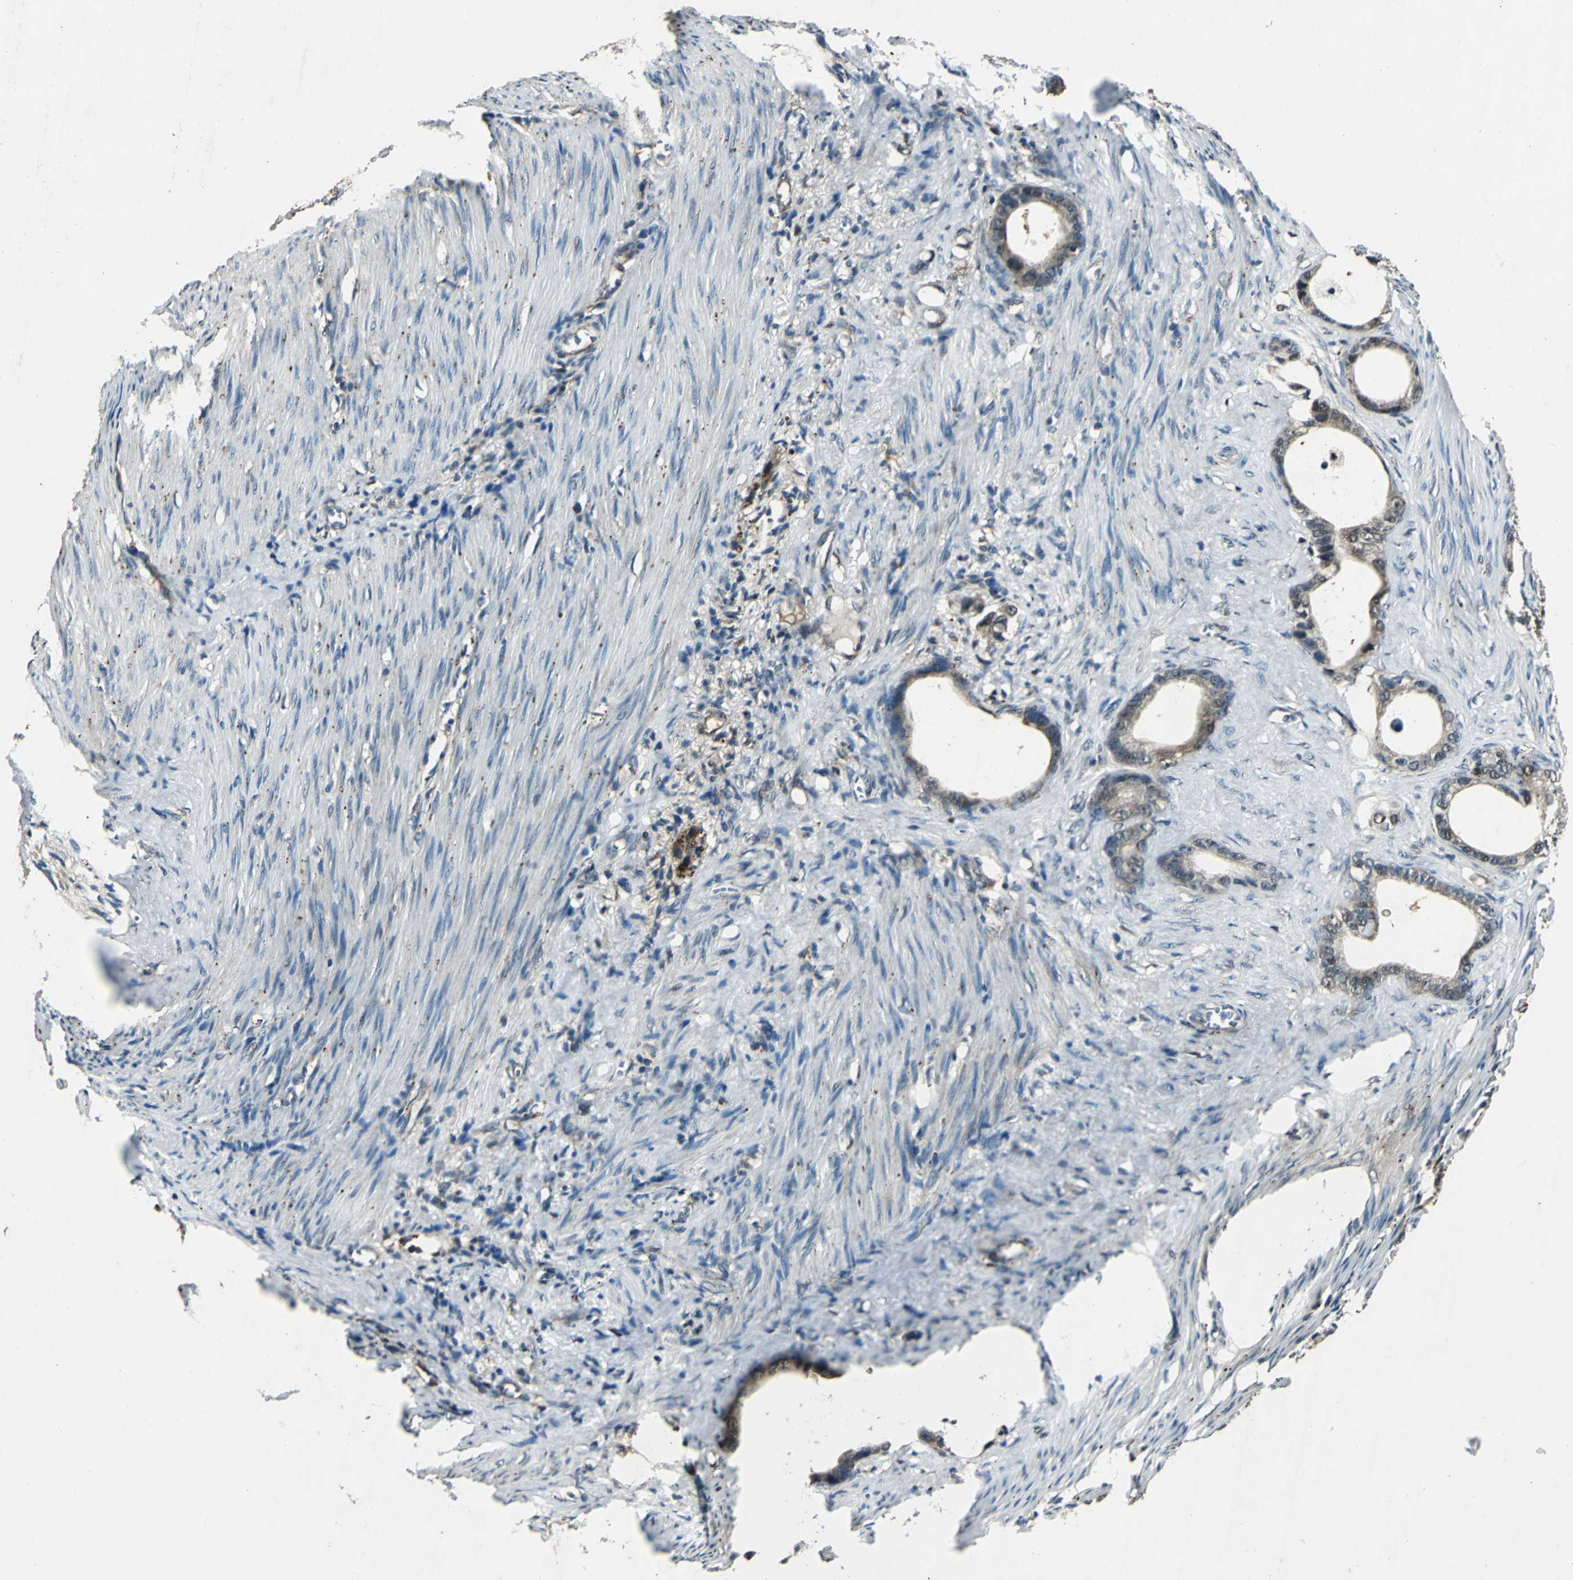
{"staining": {"intensity": "weak", "quantity": "25%-75%", "location": "cytoplasmic/membranous"}, "tissue": "stomach cancer", "cell_type": "Tumor cells", "image_type": "cancer", "snomed": [{"axis": "morphology", "description": "Adenocarcinoma, NOS"}, {"axis": "topography", "description": "Stomach"}], "caption": "Weak cytoplasmic/membranous staining for a protein is seen in about 25%-75% of tumor cells of adenocarcinoma (stomach) using IHC.", "gene": "PPP1R13L", "patient": {"sex": "female", "age": 75}}